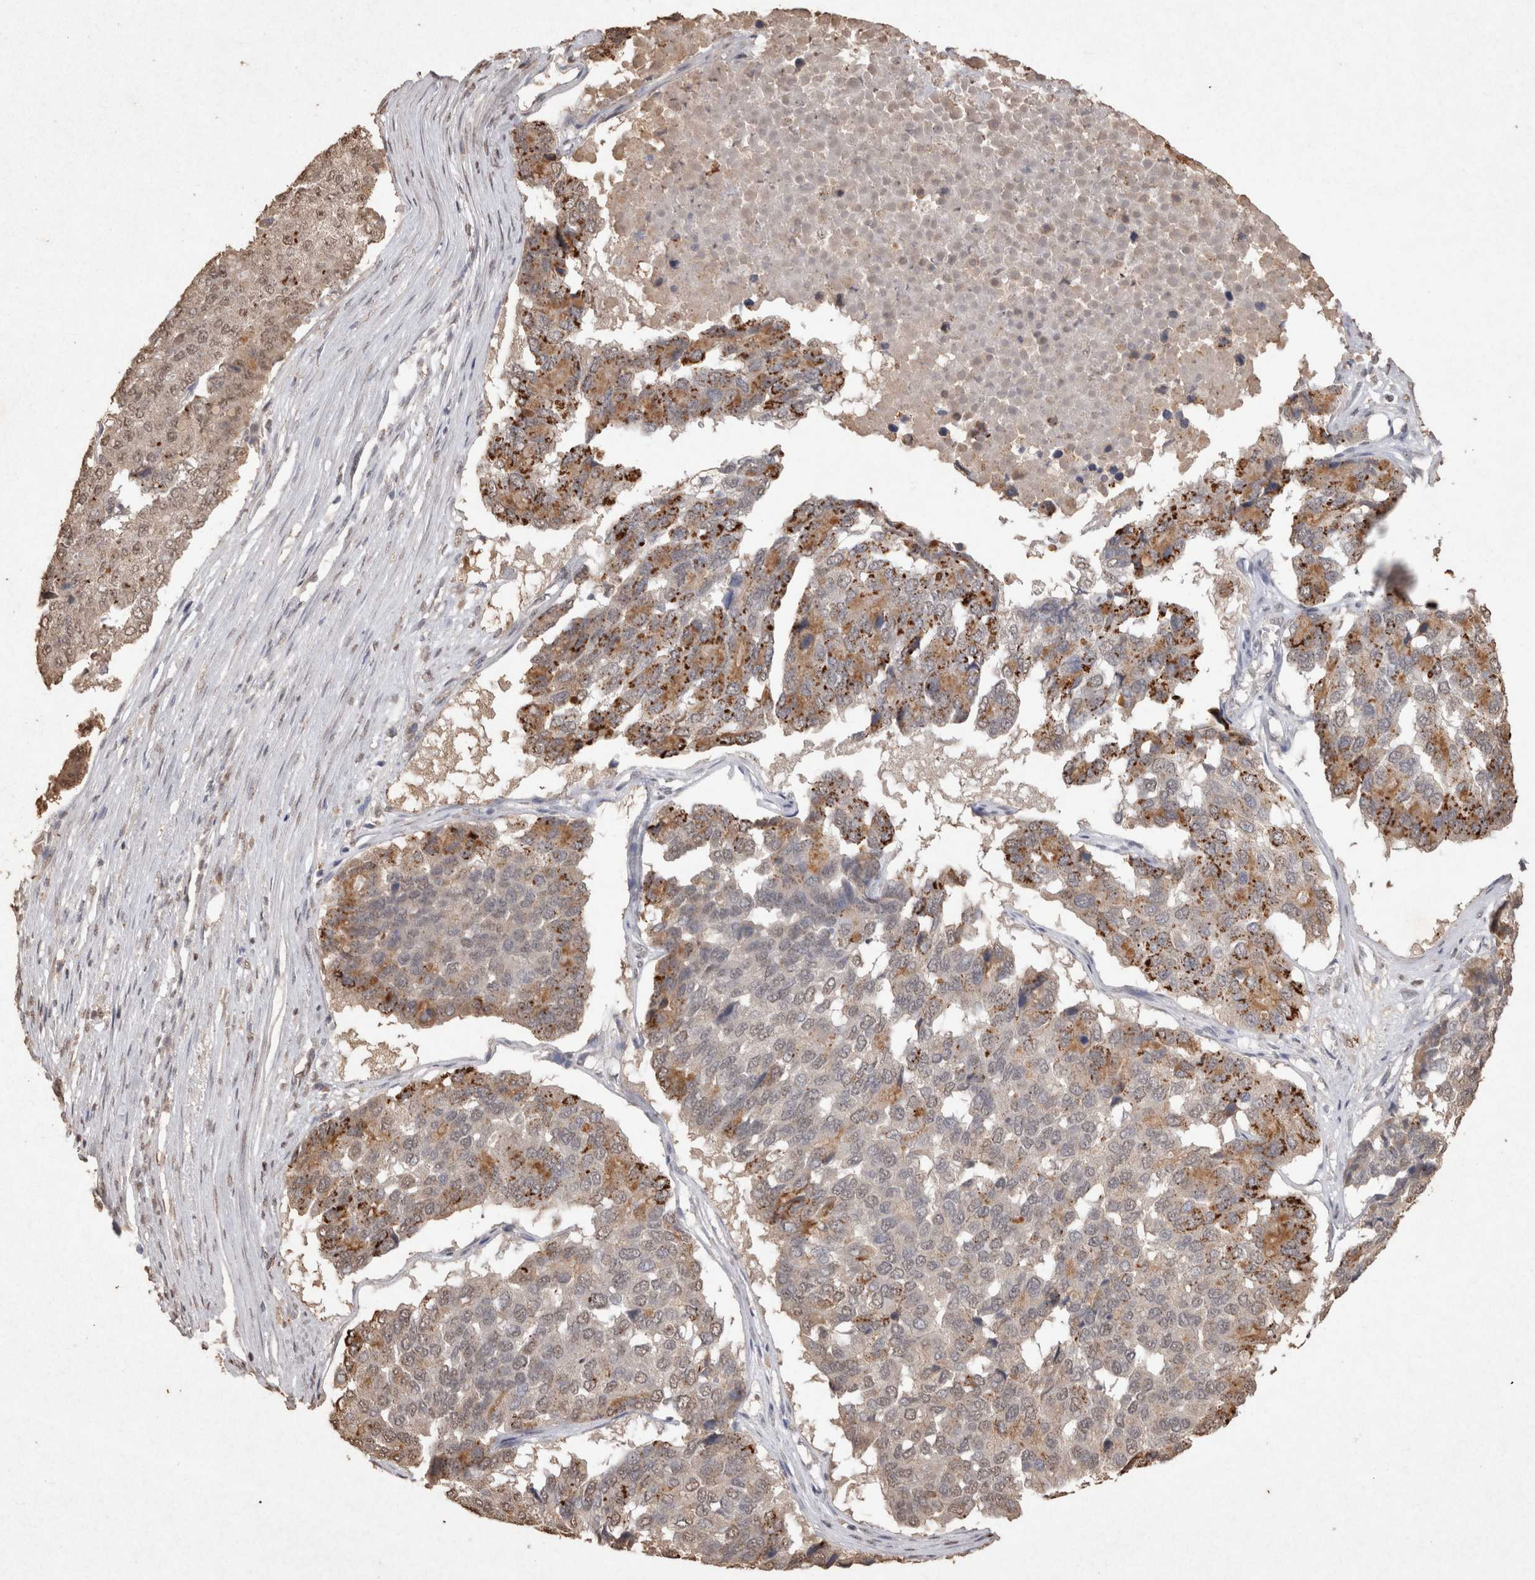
{"staining": {"intensity": "moderate", "quantity": "<25%", "location": "cytoplasmic/membranous,nuclear"}, "tissue": "pancreatic cancer", "cell_type": "Tumor cells", "image_type": "cancer", "snomed": [{"axis": "morphology", "description": "Adenocarcinoma, NOS"}, {"axis": "topography", "description": "Pancreas"}], "caption": "This is a photomicrograph of IHC staining of pancreatic adenocarcinoma, which shows moderate staining in the cytoplasmic/membranous and nuclear of tumor cells.", "gene": "MLX", "patient": {"sex": "male", "age": 50}}